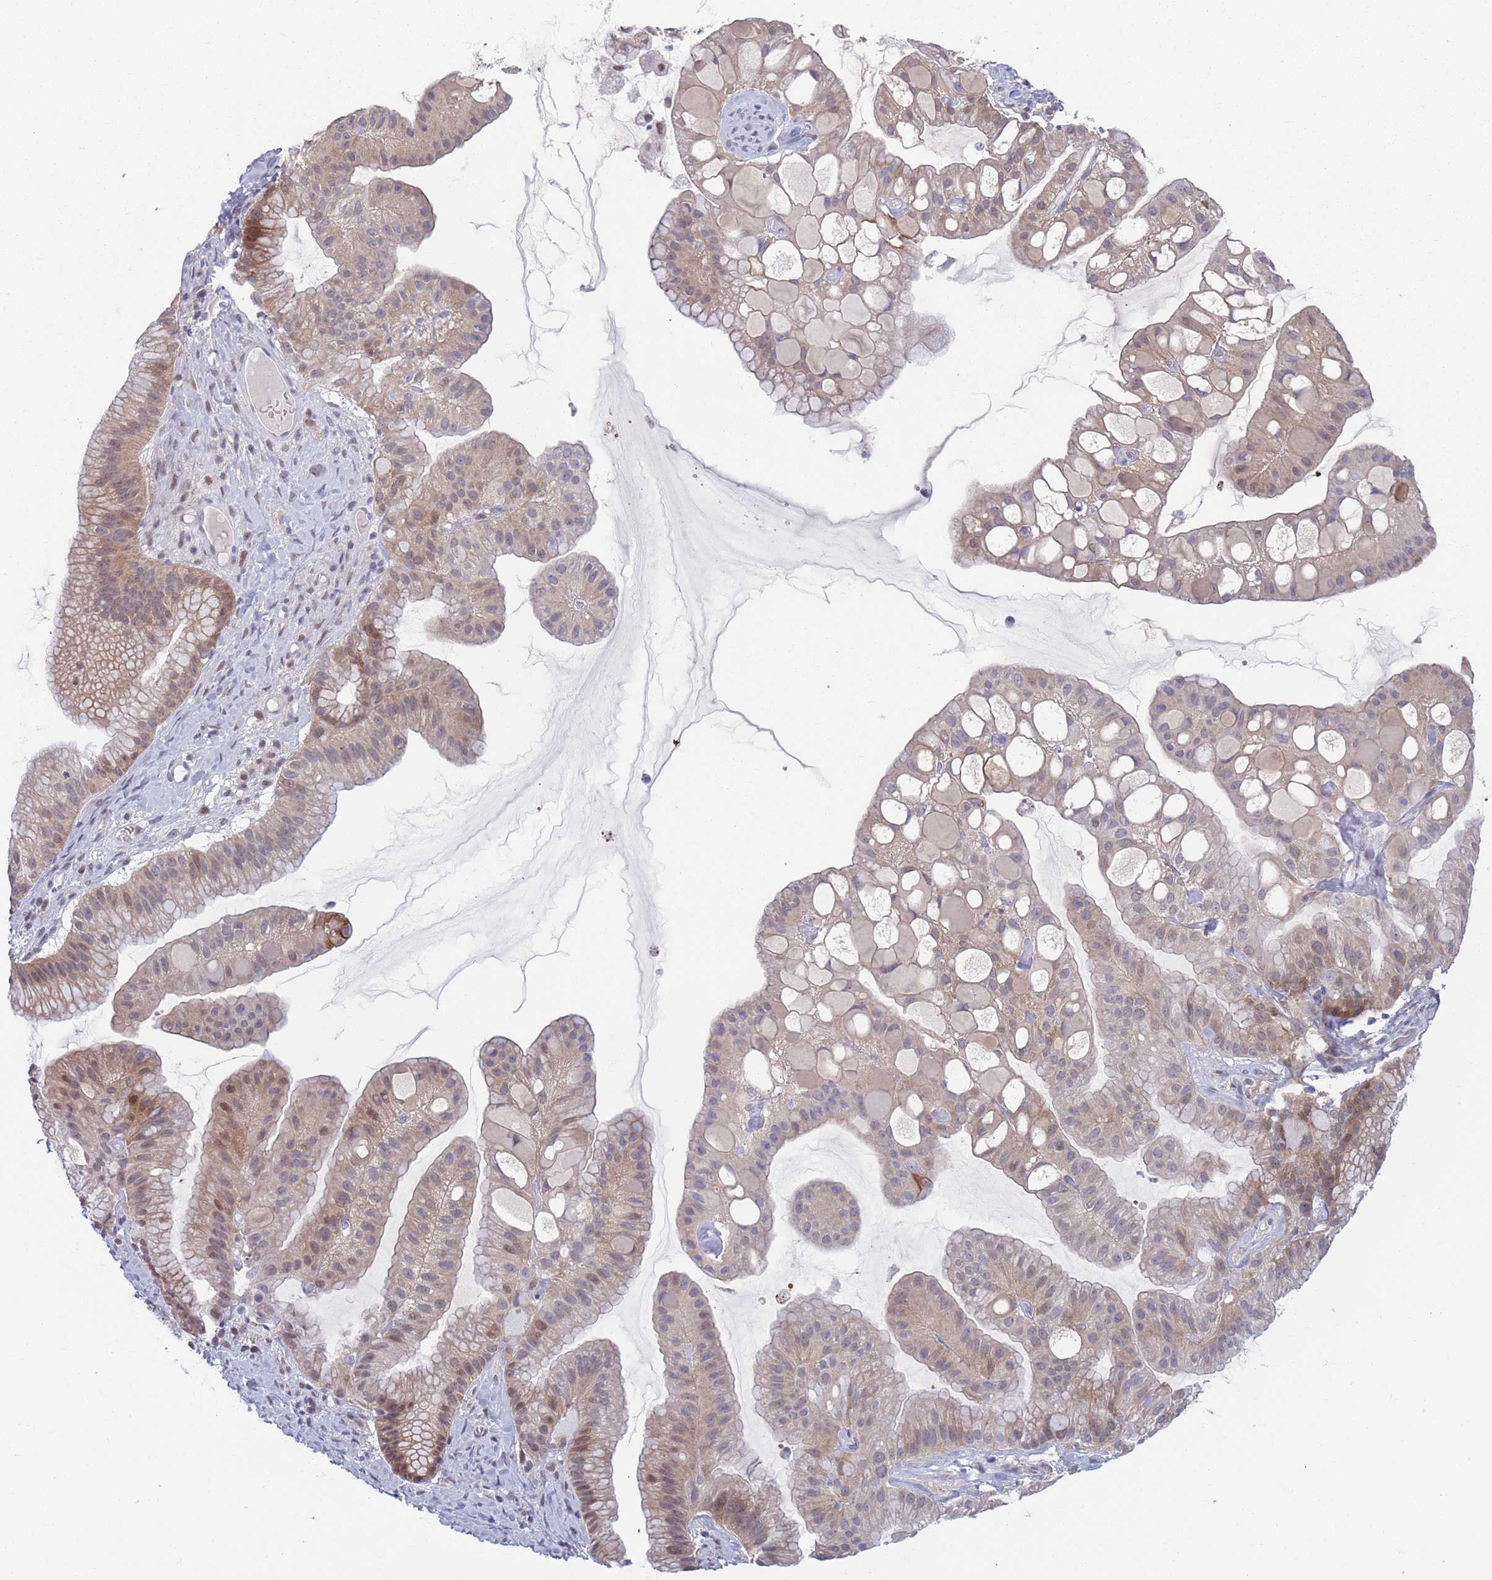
{"staining": {"intensity": "weak", "quantity": ">75%", "location": "cytoplasmic/membranous,nuclear"}, "tissue": "ovarian cancer", "cell_type": "Tumor cells", "image_type": "cancer", "snomed": [{"axis": "morphology", "description": "Cystadenocarcinoma, mucinous, NOS"}, {"axis": "topography", "description": "Ovary"}], "caption": "A high-resolution photomicrograph shows immunohistochemistry (IHC) staining of ovarian cancer, which shows weak cytoplasmic/membranous and nuclear staining in about >75% of tumor cells.", "gene": "CLNS1A", "patient": {"sex": "female", "age": 61}}